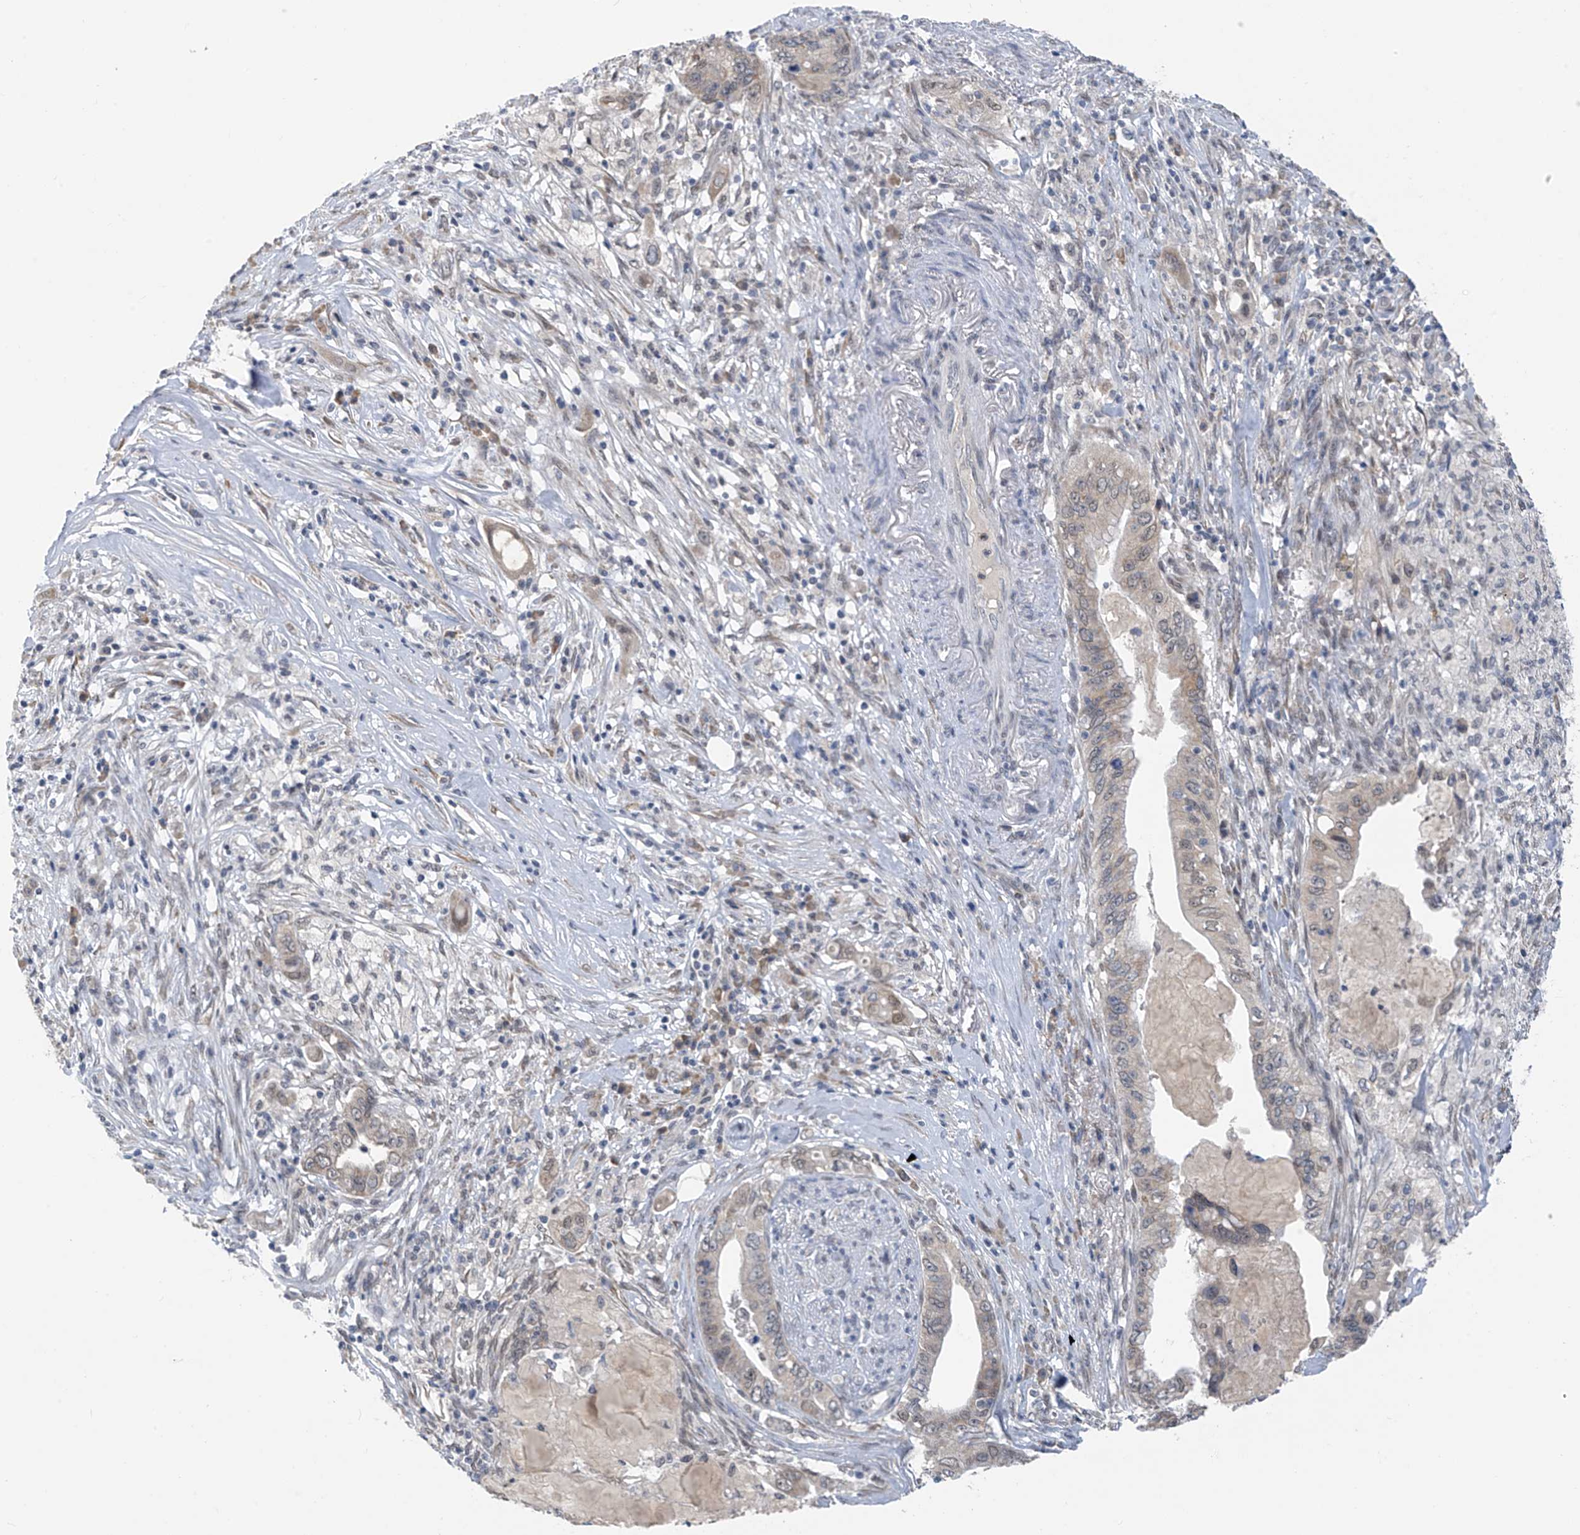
{"staining": {"intensity": "negative", "quantity": "none", "location": "none"}, "tissue": "pancreatic cancer", "cell_type": "Tumor cells", "image_type": "cancer", "snomed": [{"axis": "morphology", "description": "Adenocarcinoma, NOS"}, {"axis": "topography", "description": "Pancreas"}], "caption": "A micrograph of pancreatic cancer stained for a protein demonstrates no brown staining in tumor cells. (DAB immunohistochemistry (IHC) visualized using brightfield microscopy, high magnification).", "gene": "CYP4V2", "patient": {"sex": "female", "age": 73}}